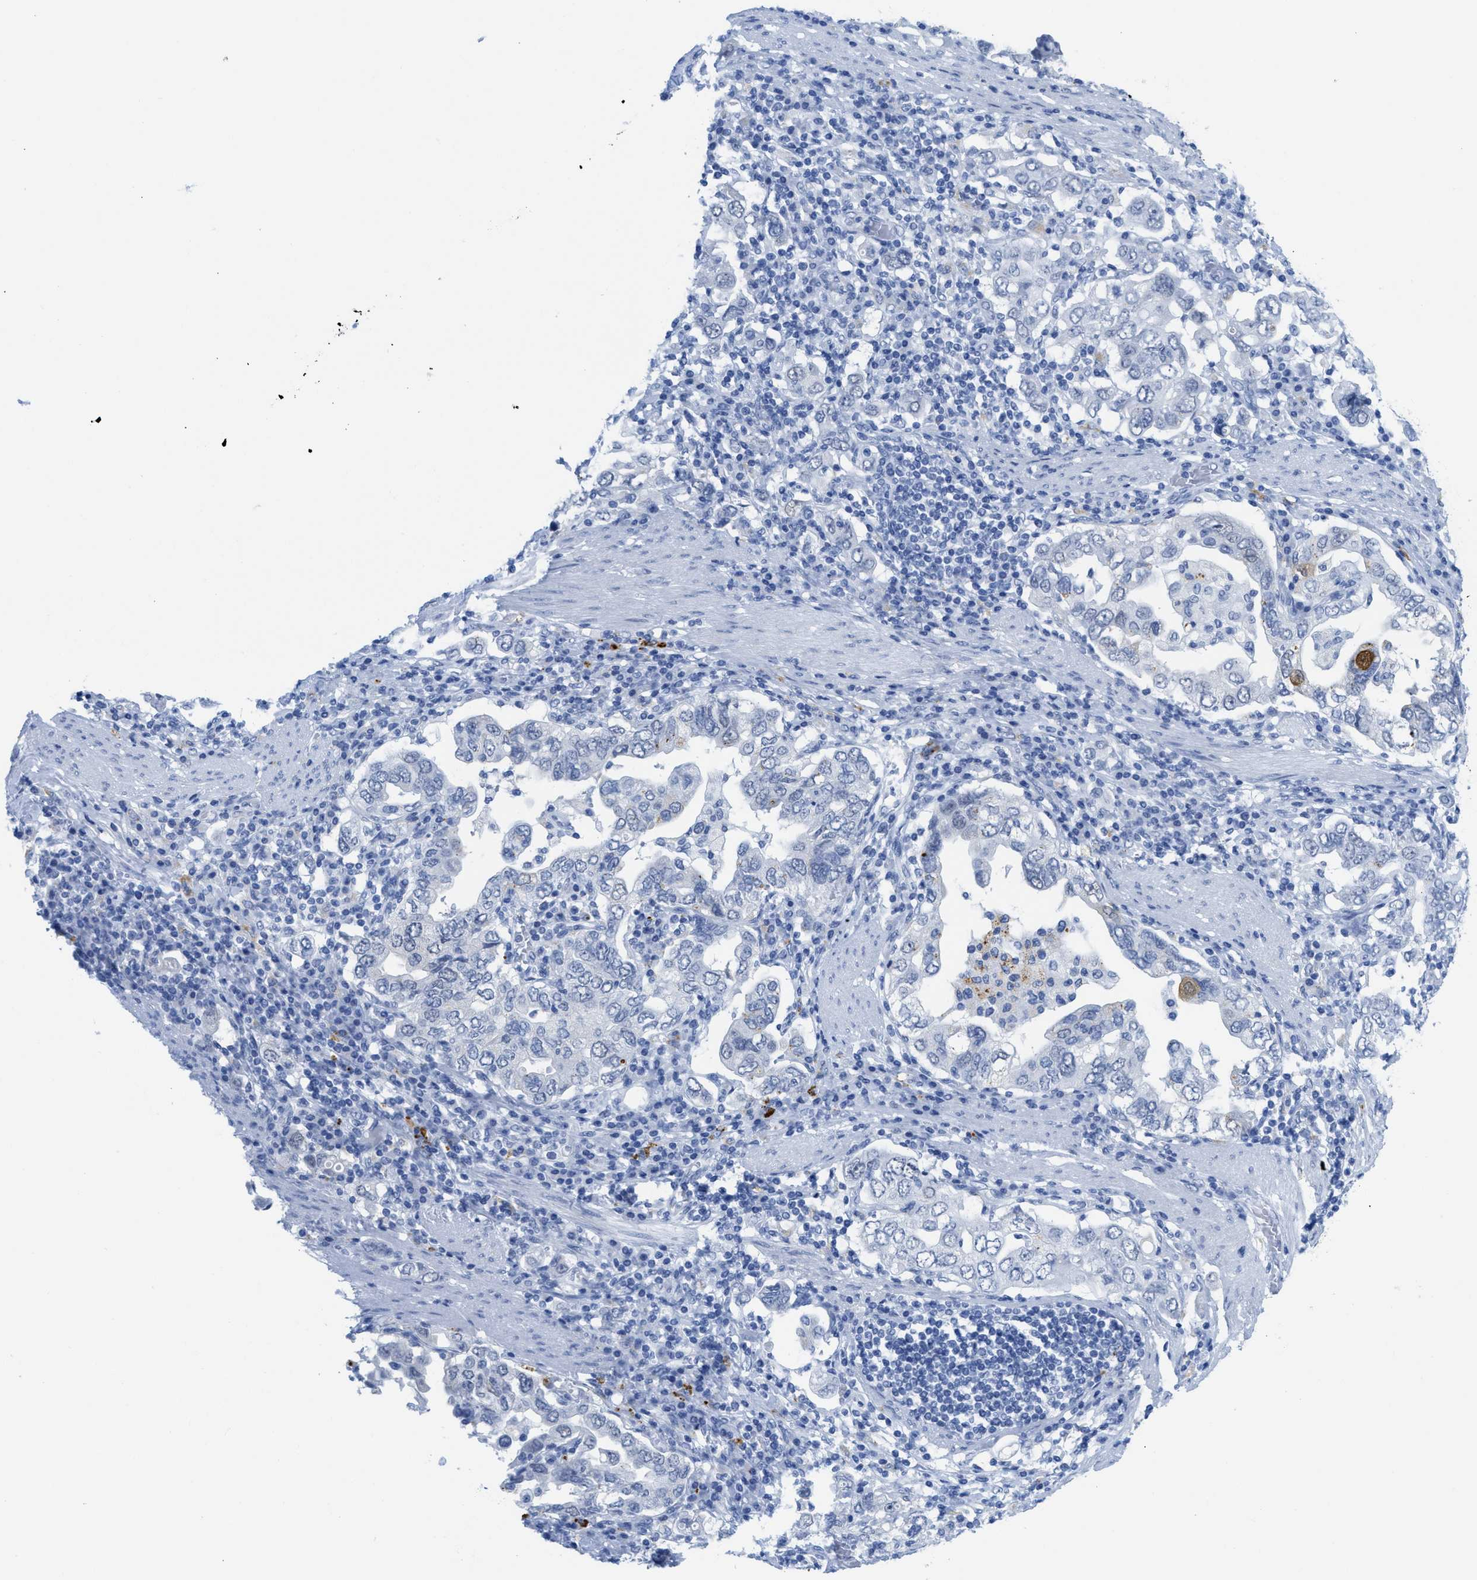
{"staining": {"intensity": "negative", "quantity": "none", "location": "none"}, "tissue": "stomach cancer", "cell_type": "Tumor cells", "image_type": "cancer", "snomed": [{"axis": "morphology", "description": "Adenocarcinoma, NOS"}, {"axis": "topography", "description": "Stomach, upper"}], "caption": "Tumor cells are negative for brown protein staining in adenocarcinoma (stomach).", "gene": "WDR4", "patient": {"sex": "male", "age": 62}}